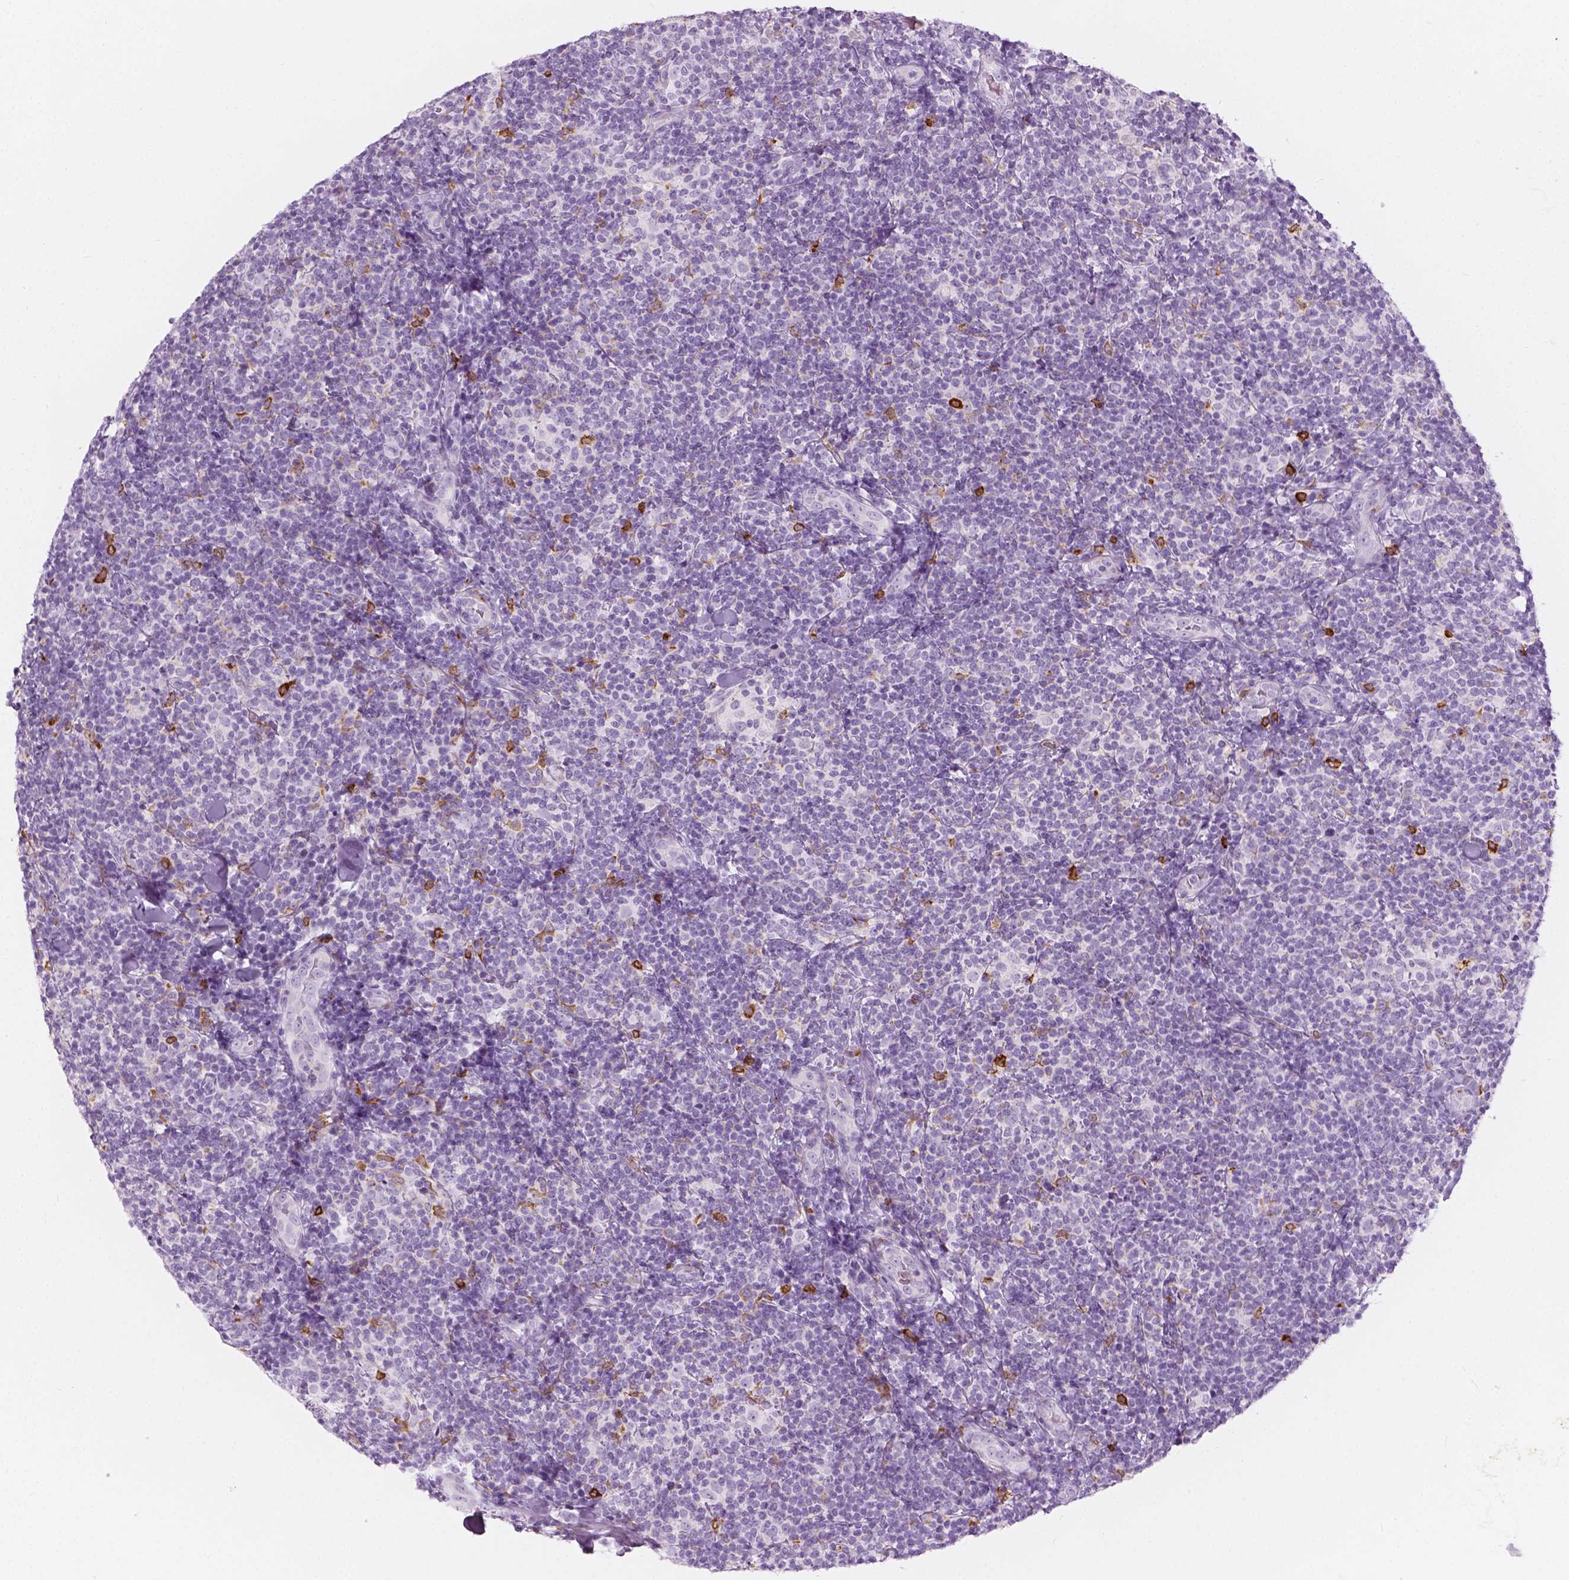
{"staining": {"intensity": "negative", "quantity": "none", "location": "none"}, "tissue": "lymphoma", "cell_type": "Tumor cells", "image_type": "cancer", "snomed": [{"axis": "morphology", "description": "Malignant lymphoma, non-Hodgkin's type, Low grade"}, {"axis": "topography", "description": "Lymph node"}], "caption": "This is an IHC histopathology image of lymphoma. There is no expression in tumor cells.", "gene": "CES1", "patient": {"sex": "female", "age": 56}}